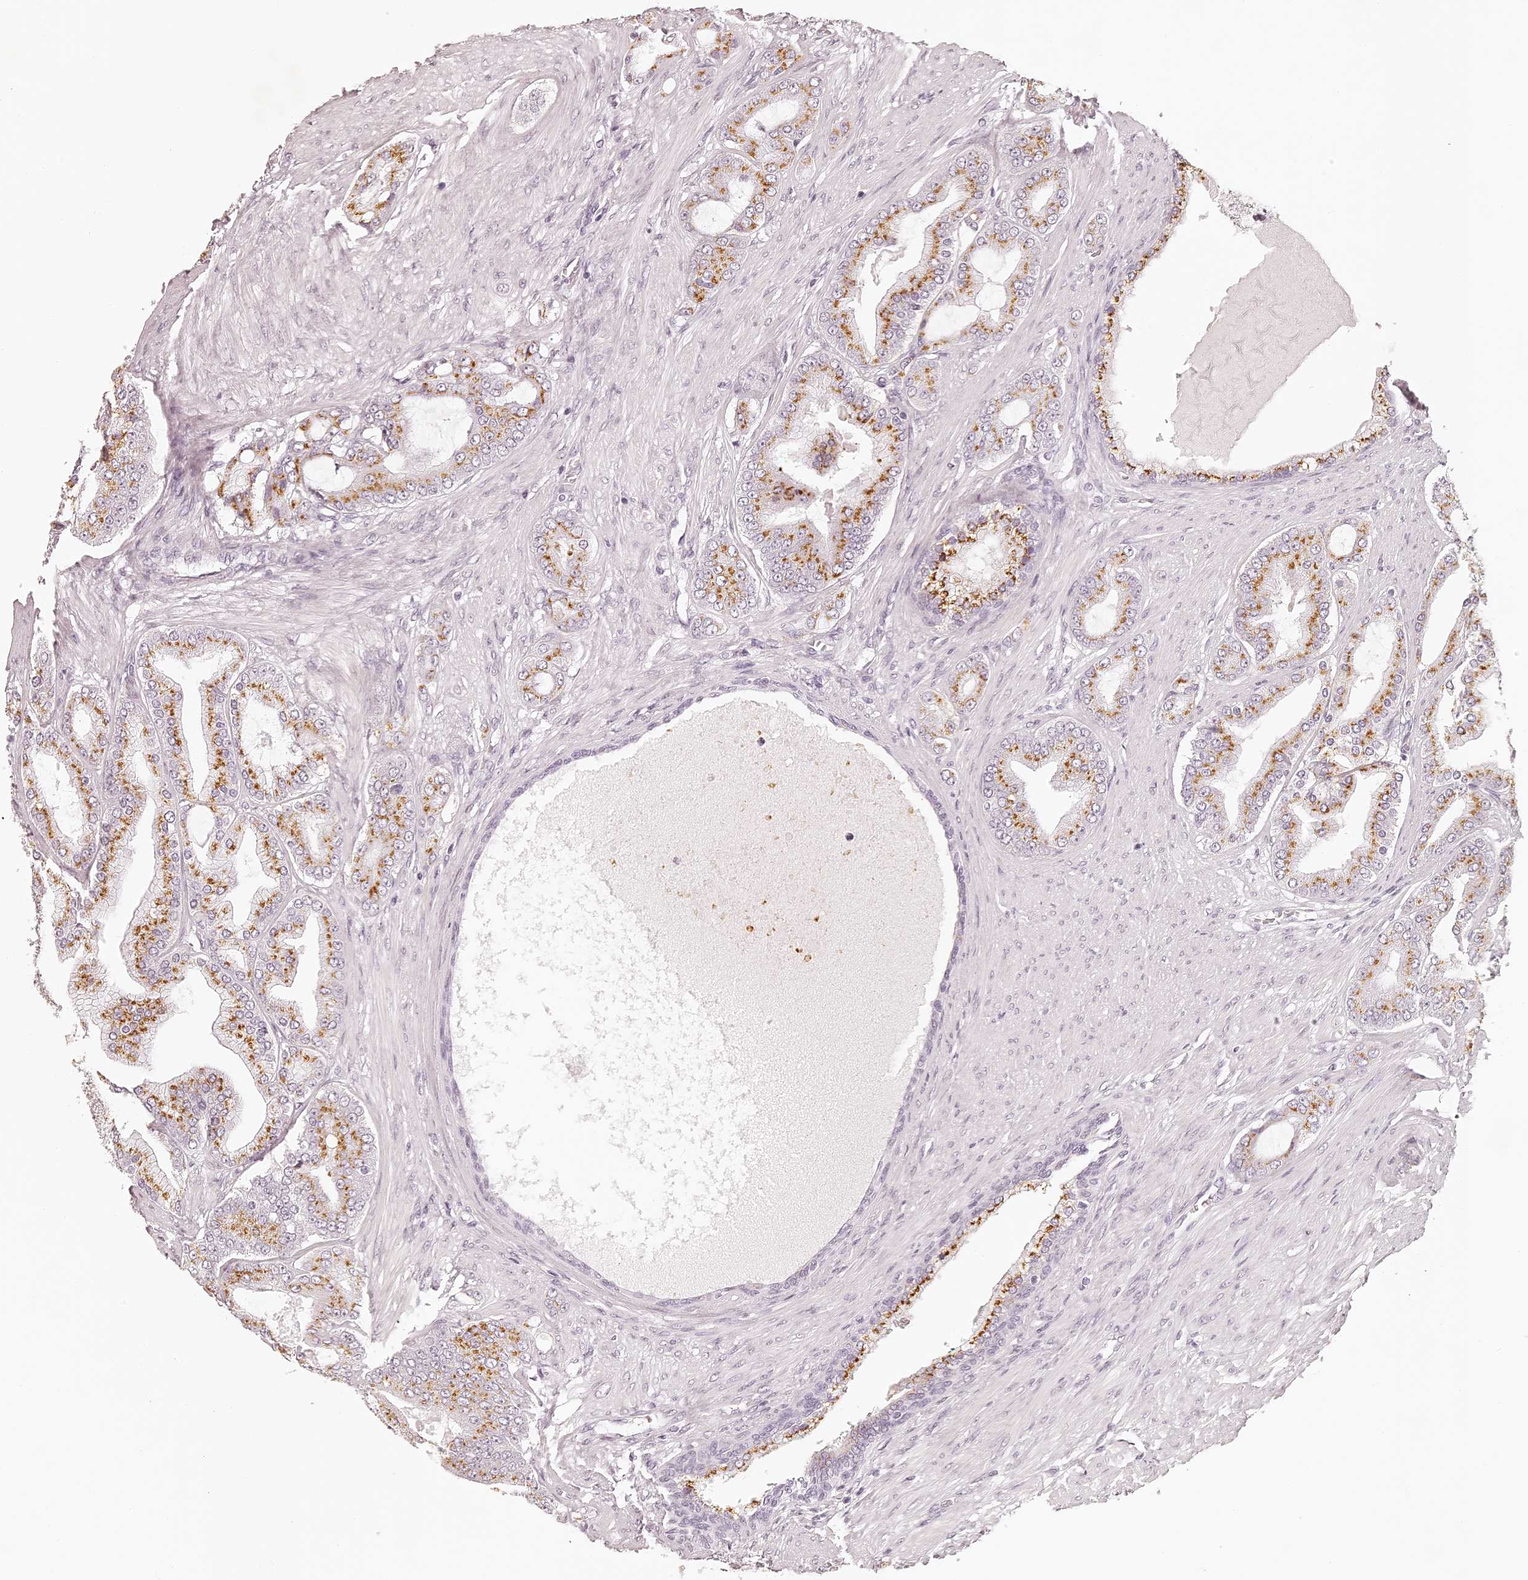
{"staining": {"intensity": "moderate", "quantity": ">75%", "location": "cytoplasmic/membranous"}, "tissue": "prostate cancer", "cell_type": "Tumor cells", "image_type": "cancer", "snomed": [{"axis": "morphology", "description": "Adenocarcinoma, High grade"}, {"axis": "topography", "description": "Prostate"}], "caption": "Prostate adenocarcinoma (high-grade) was stained to show a protein in brown. There is medium levels of moderate cytoplasmic/membranous staining in approximately >75% of tumor cells.", "gene": "ELAPOR1", "patient": {"sex": "male", "age": 60}}